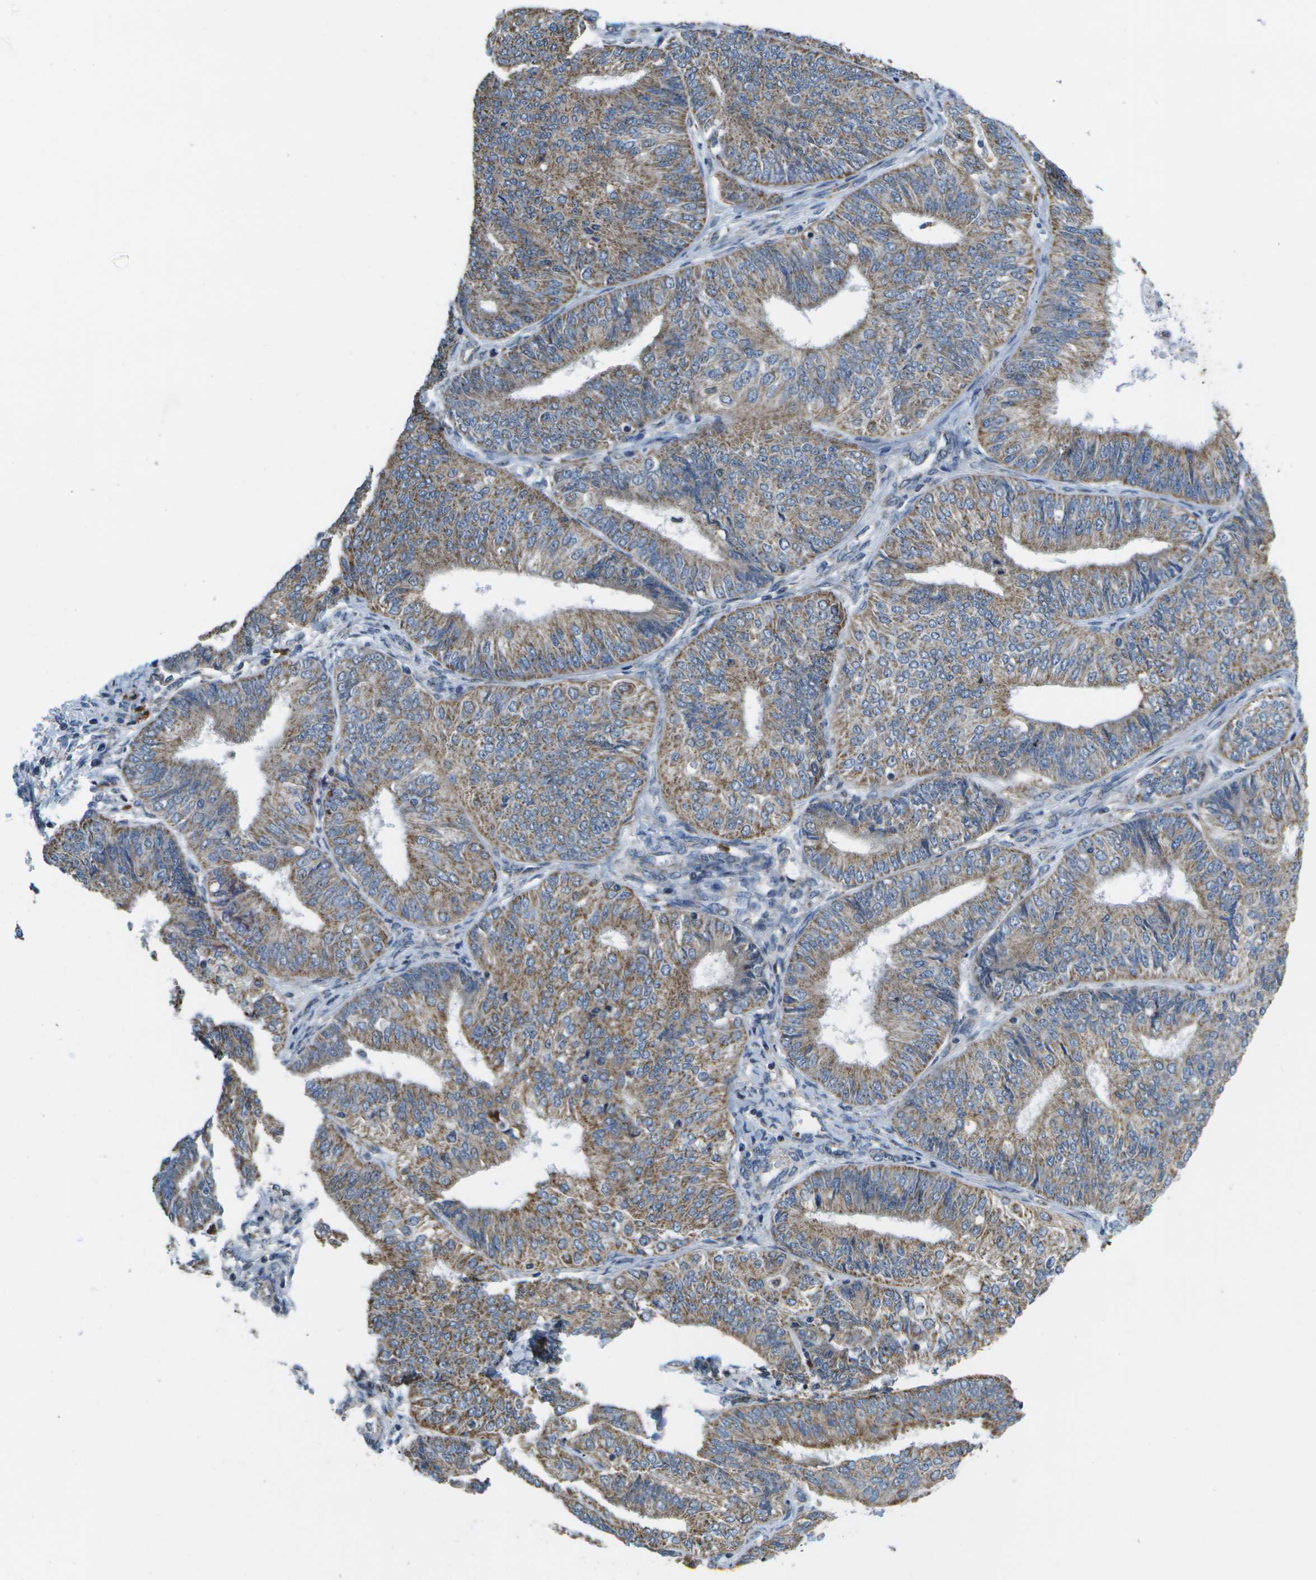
{"staining": {"intensity": "moderate", "quantity": ">75%", "location": "cytoplasmic/membranous"}, "tissue": "endometrial cancer", "cell_type": "Tumor cells", "image_type": "cancer", "snomed": [{"axis": "morphology", "description": "Adenocarcinoma, NOS"}, {"axis": "topography", "description": "Endometrium"}], "caption": "This is an image of immunohistochemistry (IHC) staining of endometrial cancer, which shows moderate positivity in the cytoplasmic/membranous of tumor cells.", "gene": "GALNT15", "patient": {"sex": "female", "age": 58}}